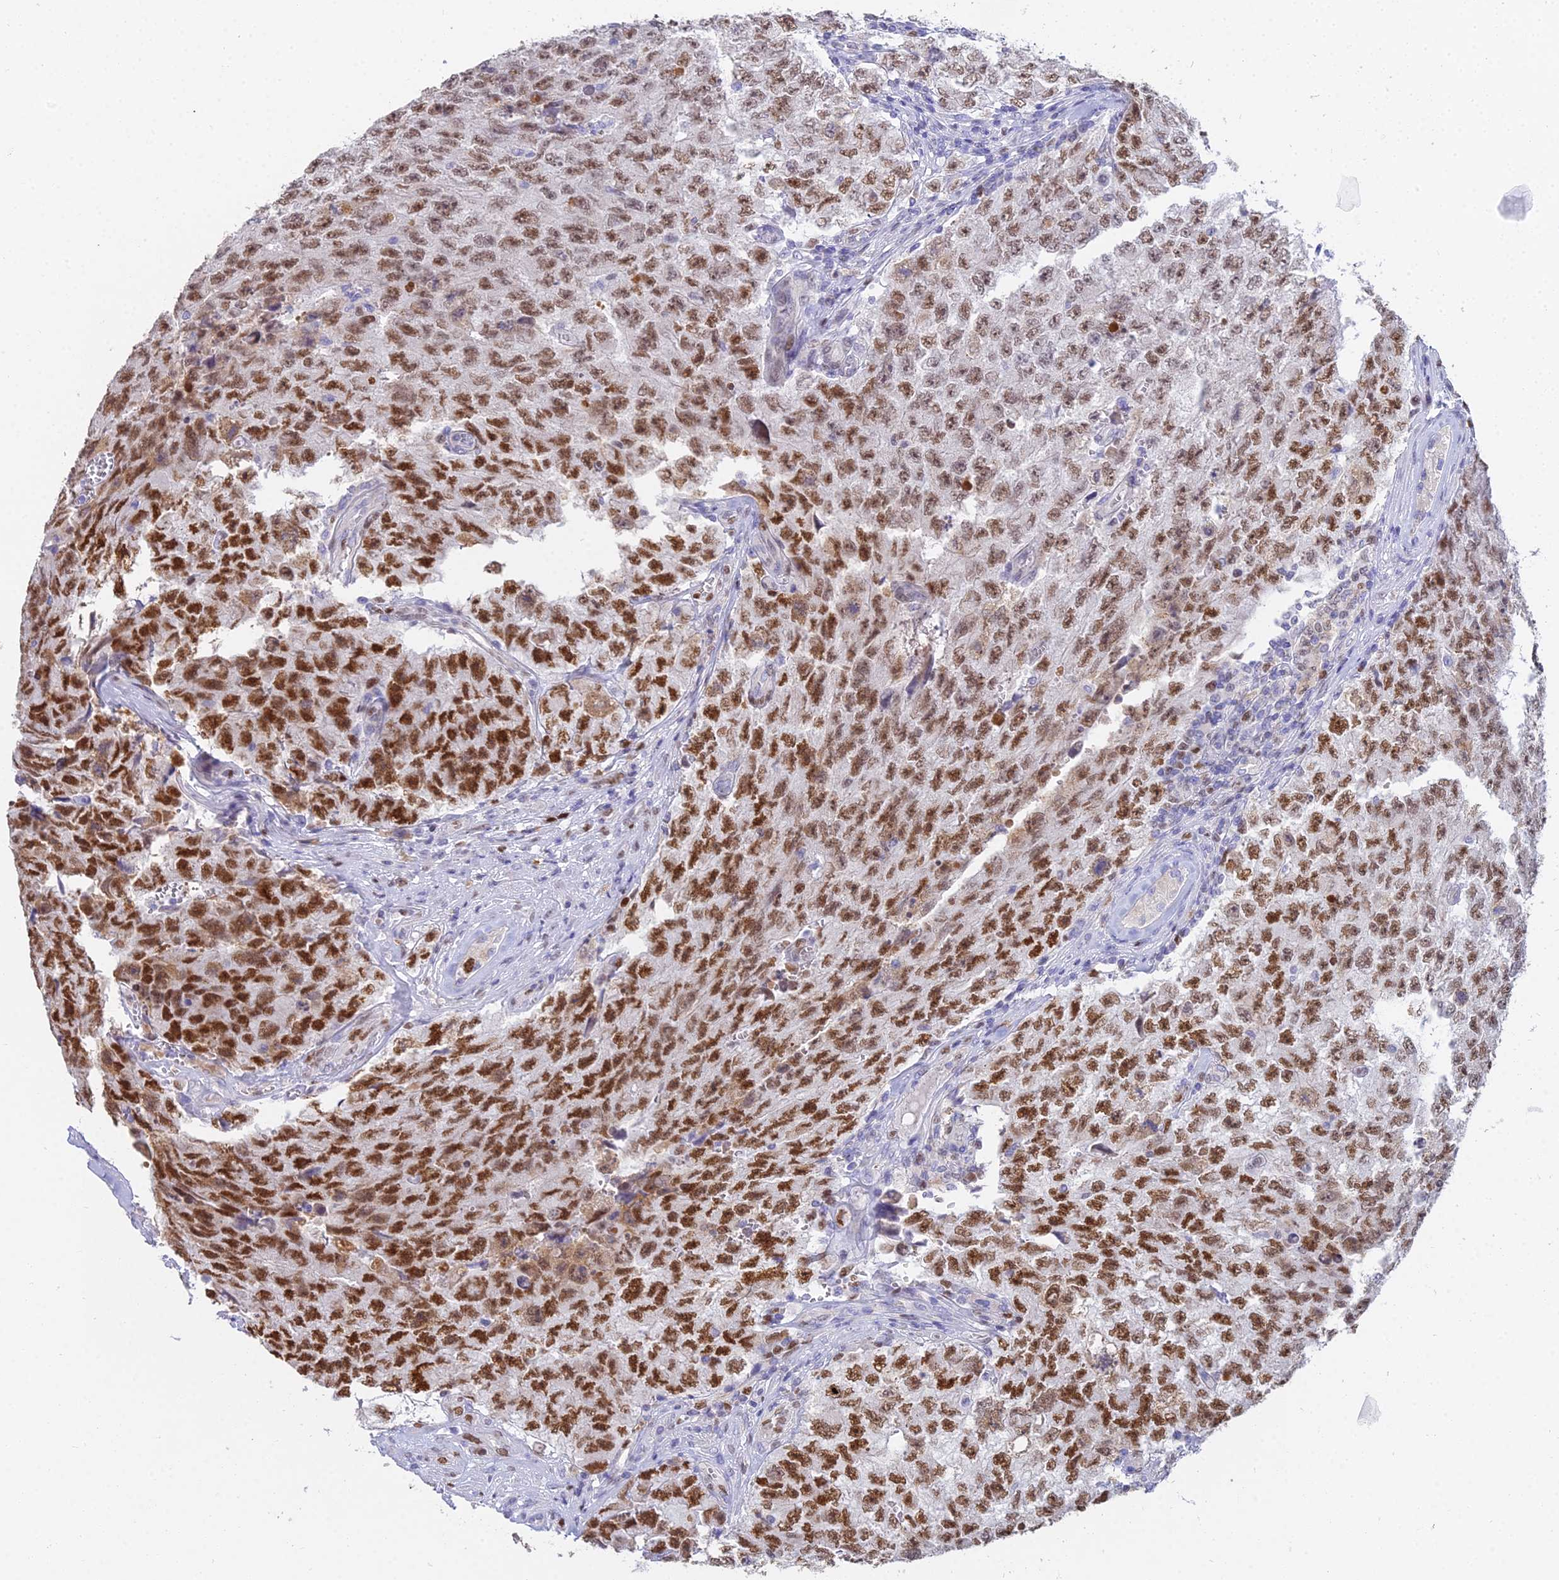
{"staining": {"intensity": "strong", "quantity": "25%-75%", "location": "nuclear"}, "tissue": "testis cancer", "cell_type": "Tumor cells", "image_type": "cancer", "snomed": [{"axis": "morphology", "description": "Carcinoma, Embryonal, NOS"}, {"axis": "topography", "description": "Testis"}], "caption": "The immunohistochemical stain highlights strong nuclear positivity in tumor cells of embryonal carcinoma (testis) tissue.", "gene": "MCM2", "patient": {"sex": "male", "age": 17}}